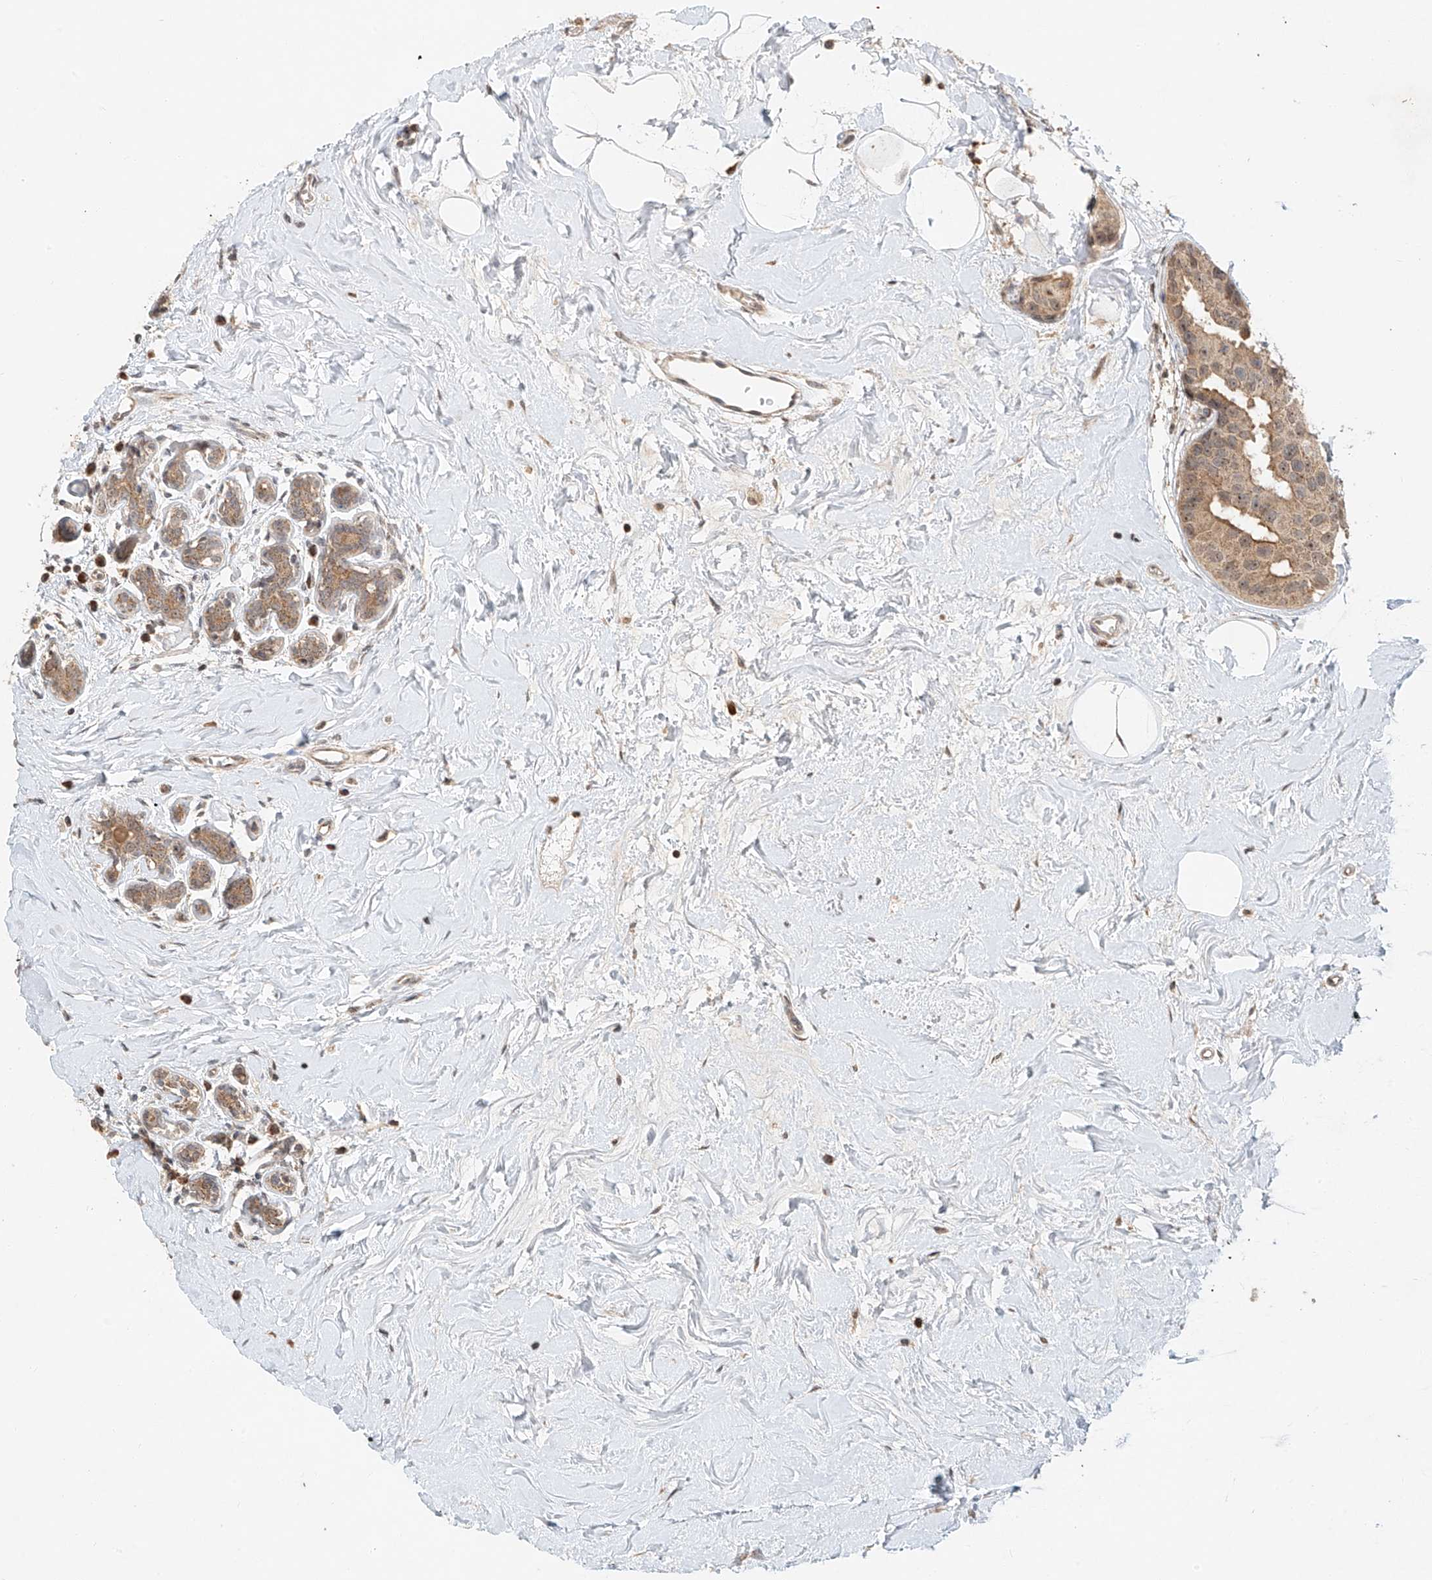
{"staining": {"intensity": "weak", "quantity": ">75%", "location": "cytoplasmic/membranous"}, "tissue": "breast cancer", "cell_type": "Tumor cells", "image_type": "cancer", "snomed": [{"axis": "morphology", "description": "Normal tissue, NOS"}, {"axis": "morphology", "description": "Duct carcinoma"}, {"axis": "topography", "description": "Breast"}], "caption": "Protein expression by IHC demonstrates weak cytoplasmic/membranous staining in about >75% of tumor cells in breast cancer (invasive ductal carcinoma).", "gene": "SYTL3", "patient": {"sex": "female", "age": 39}}